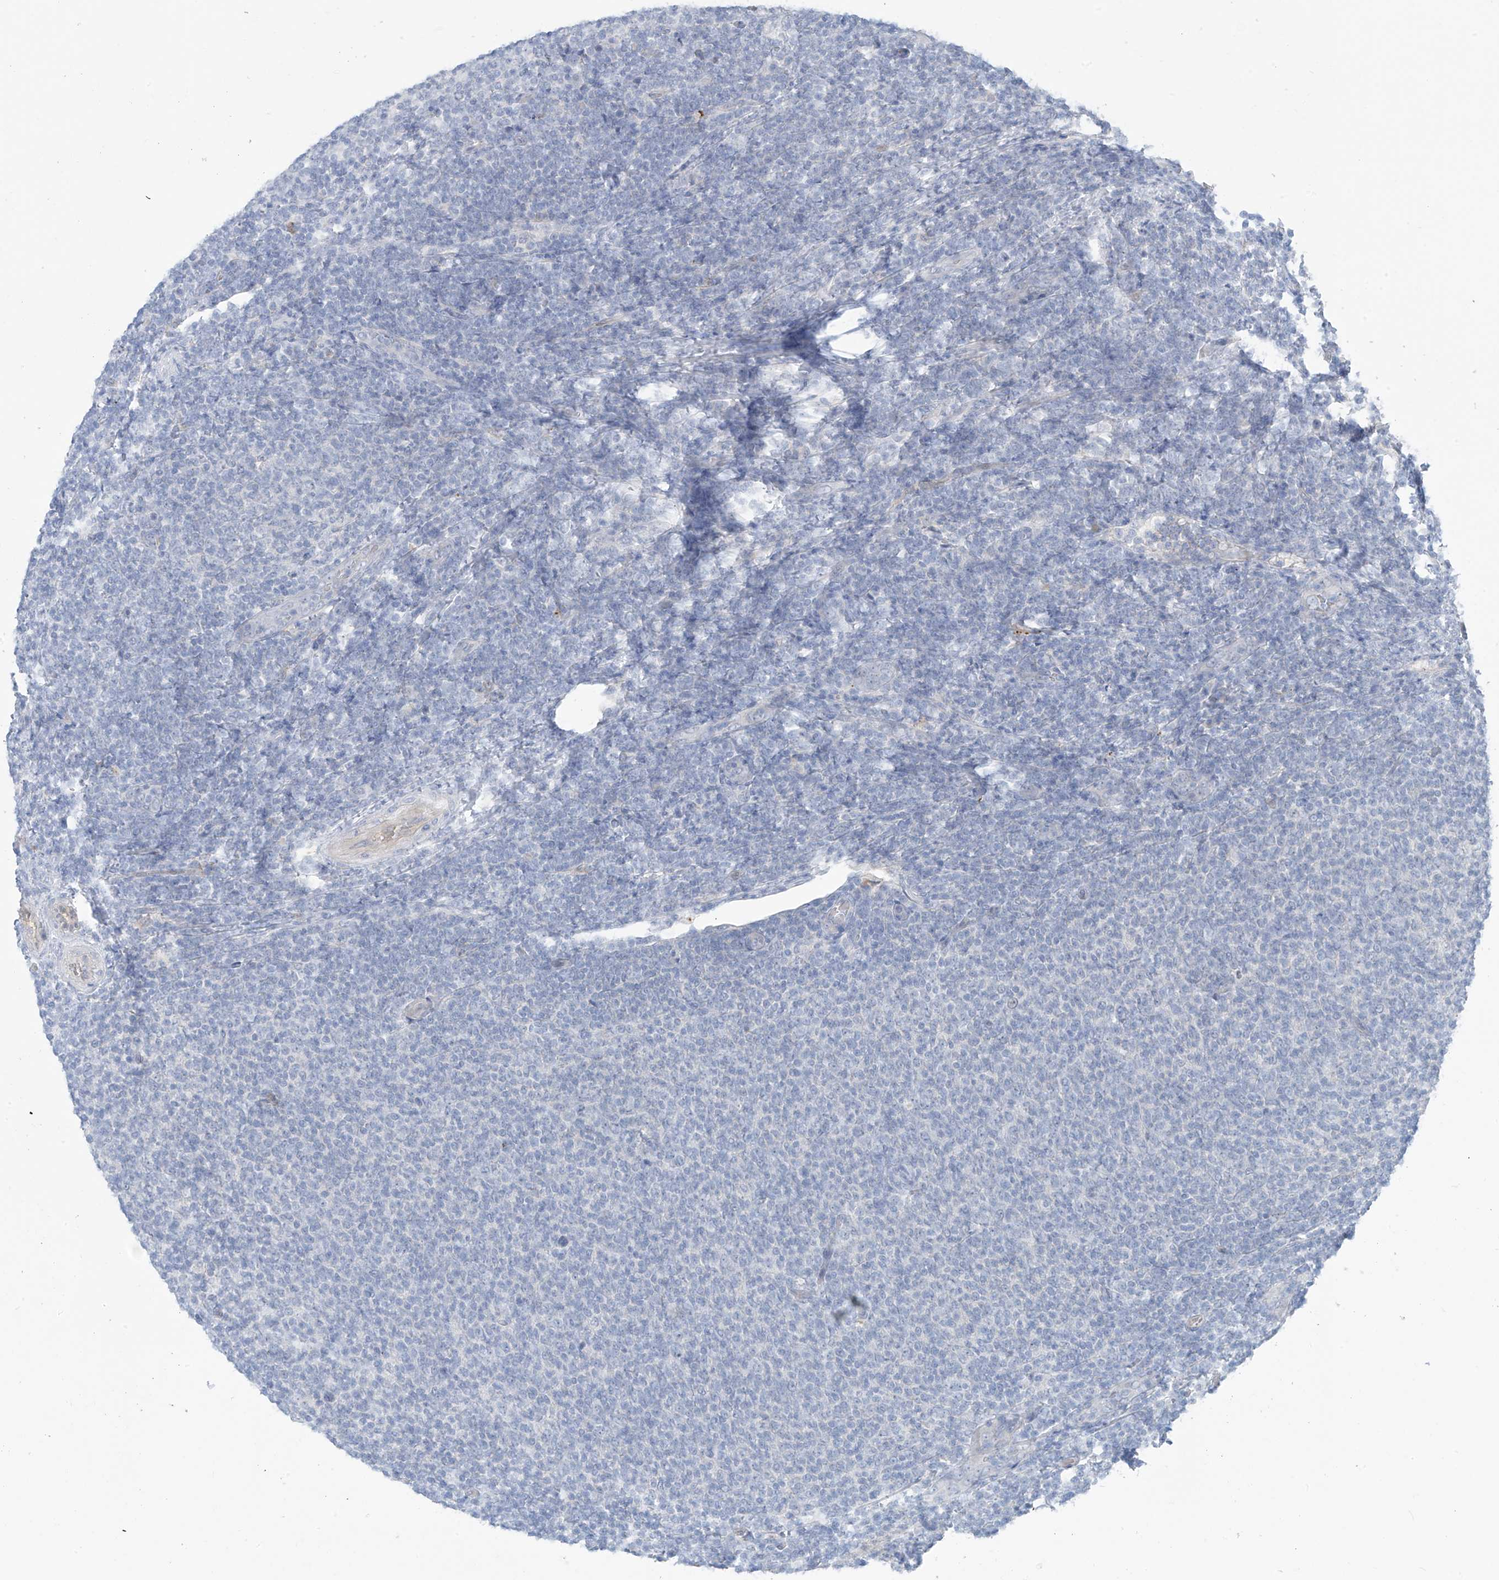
{"staining": {"intensity": "negative", "quantity": "none", "location": "none"}, "tissue": "lymphoma", "cell_type": "Tumor cells", "image_type": "cancer", "snomed": [{"axis": "morphology", "description": "Malignant lymphoma, non-Hodgkin's type, Low grade"}, {"axis": "topography", "description": "Lymph node"}], "caption": "A micrograph of human malignant lymphoma, non-Hodgkin's type (low-grade) is negative for staining in tumor cells.", "gene": "ZNF793", "patient": {"sex": "male", "age": 66}}